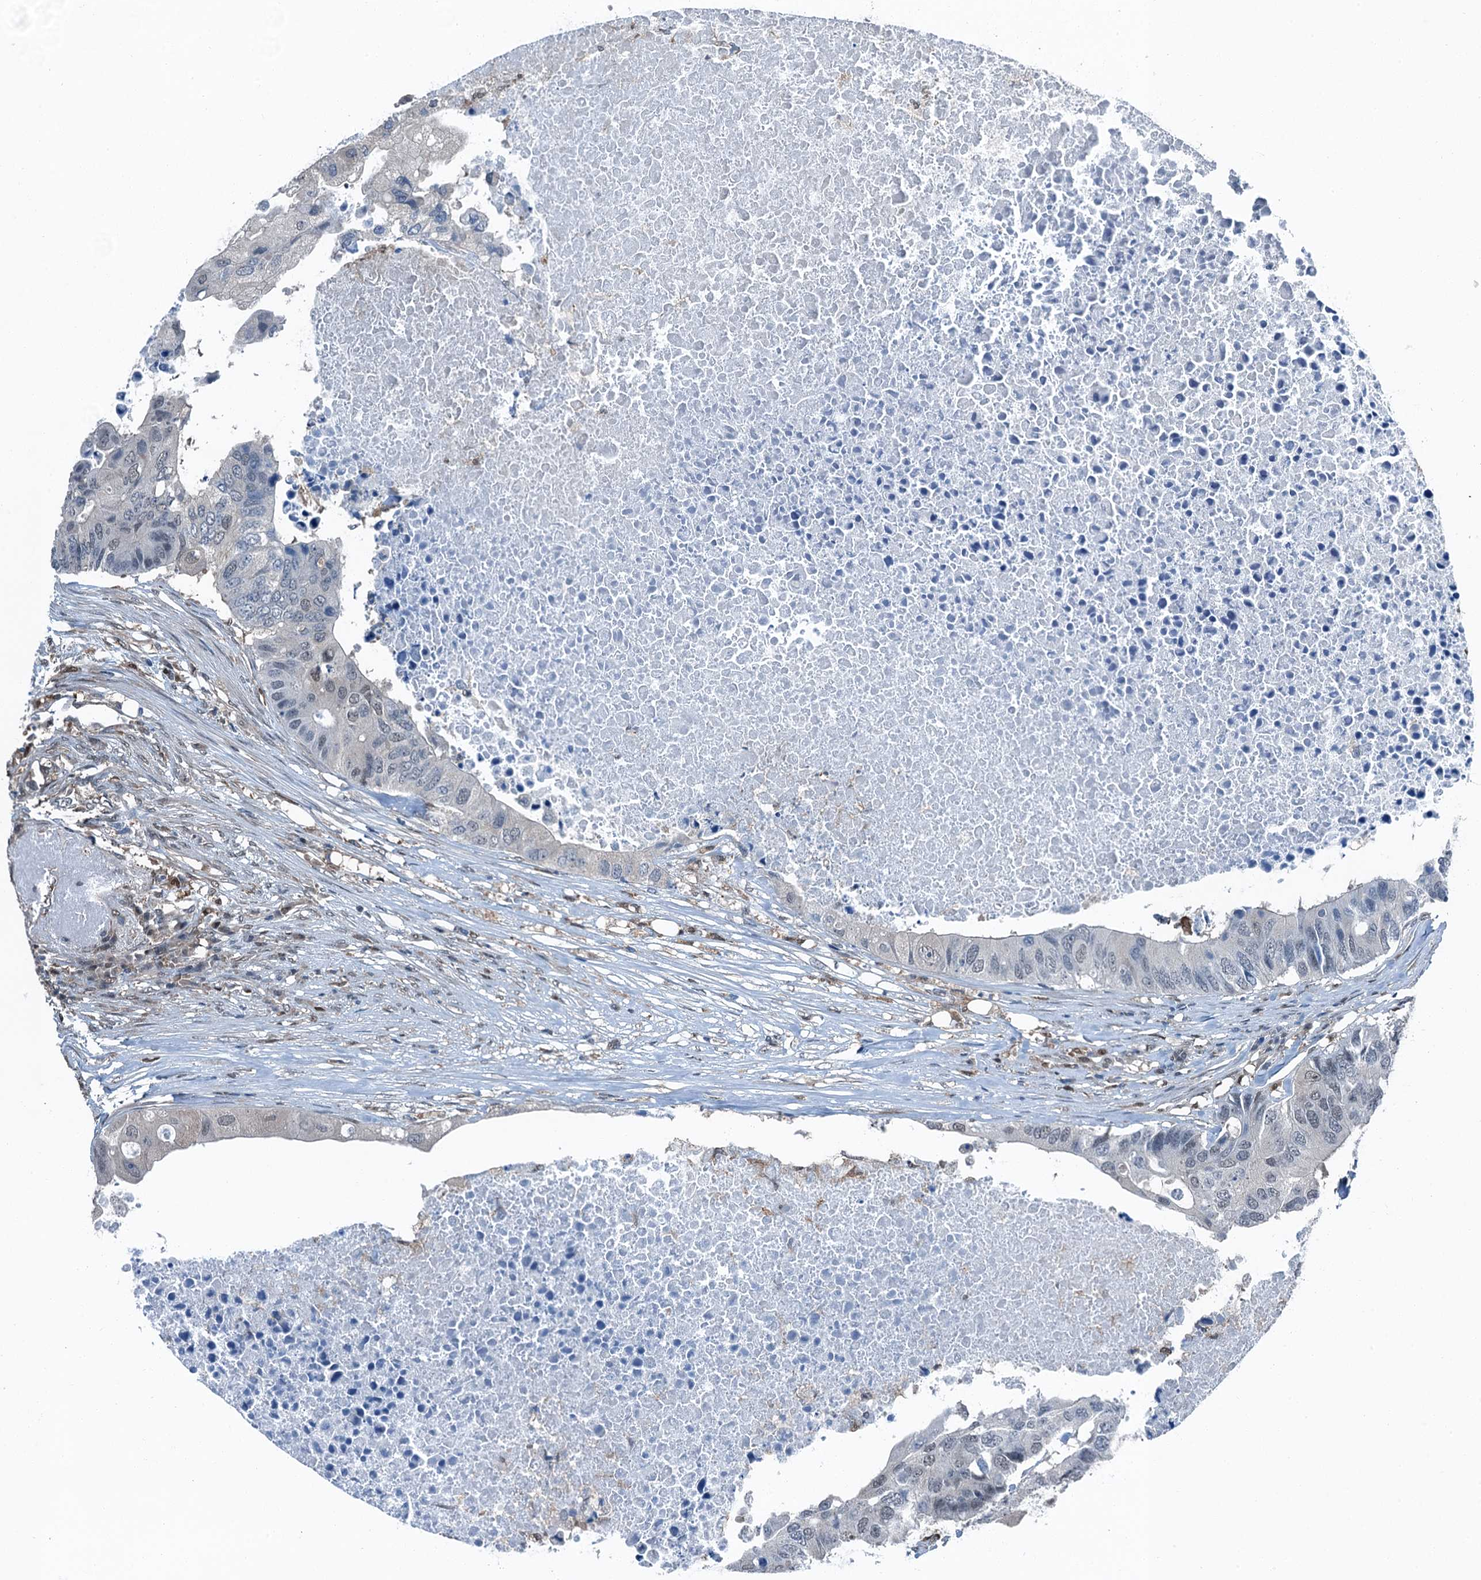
{"staining": {"intensity": "negative", "quantity": "none", "location": "none"}, "tissue": "colorectal cancer", "cell_type": "Tumor cells", "image_type": "cancer", "snomed": [{"axis": "morphology", "description": "Adenocarcinoma, NOS"}, {"axis": "topography", "description": "Colon"}], "caption": "Immunohistochemistry (IHC) histopathology image of adenocarcinoma (colorectal) stained for a protein (brown), which displays no staining in tumor cells. (Stains: DAB immunohistochemistry (IHC) with hematoxylin counter stain, Microscopy: brightfield microscopy at high magnification).", "gene": "RNH1", "patient": {"sex": "male", "age": 71}}